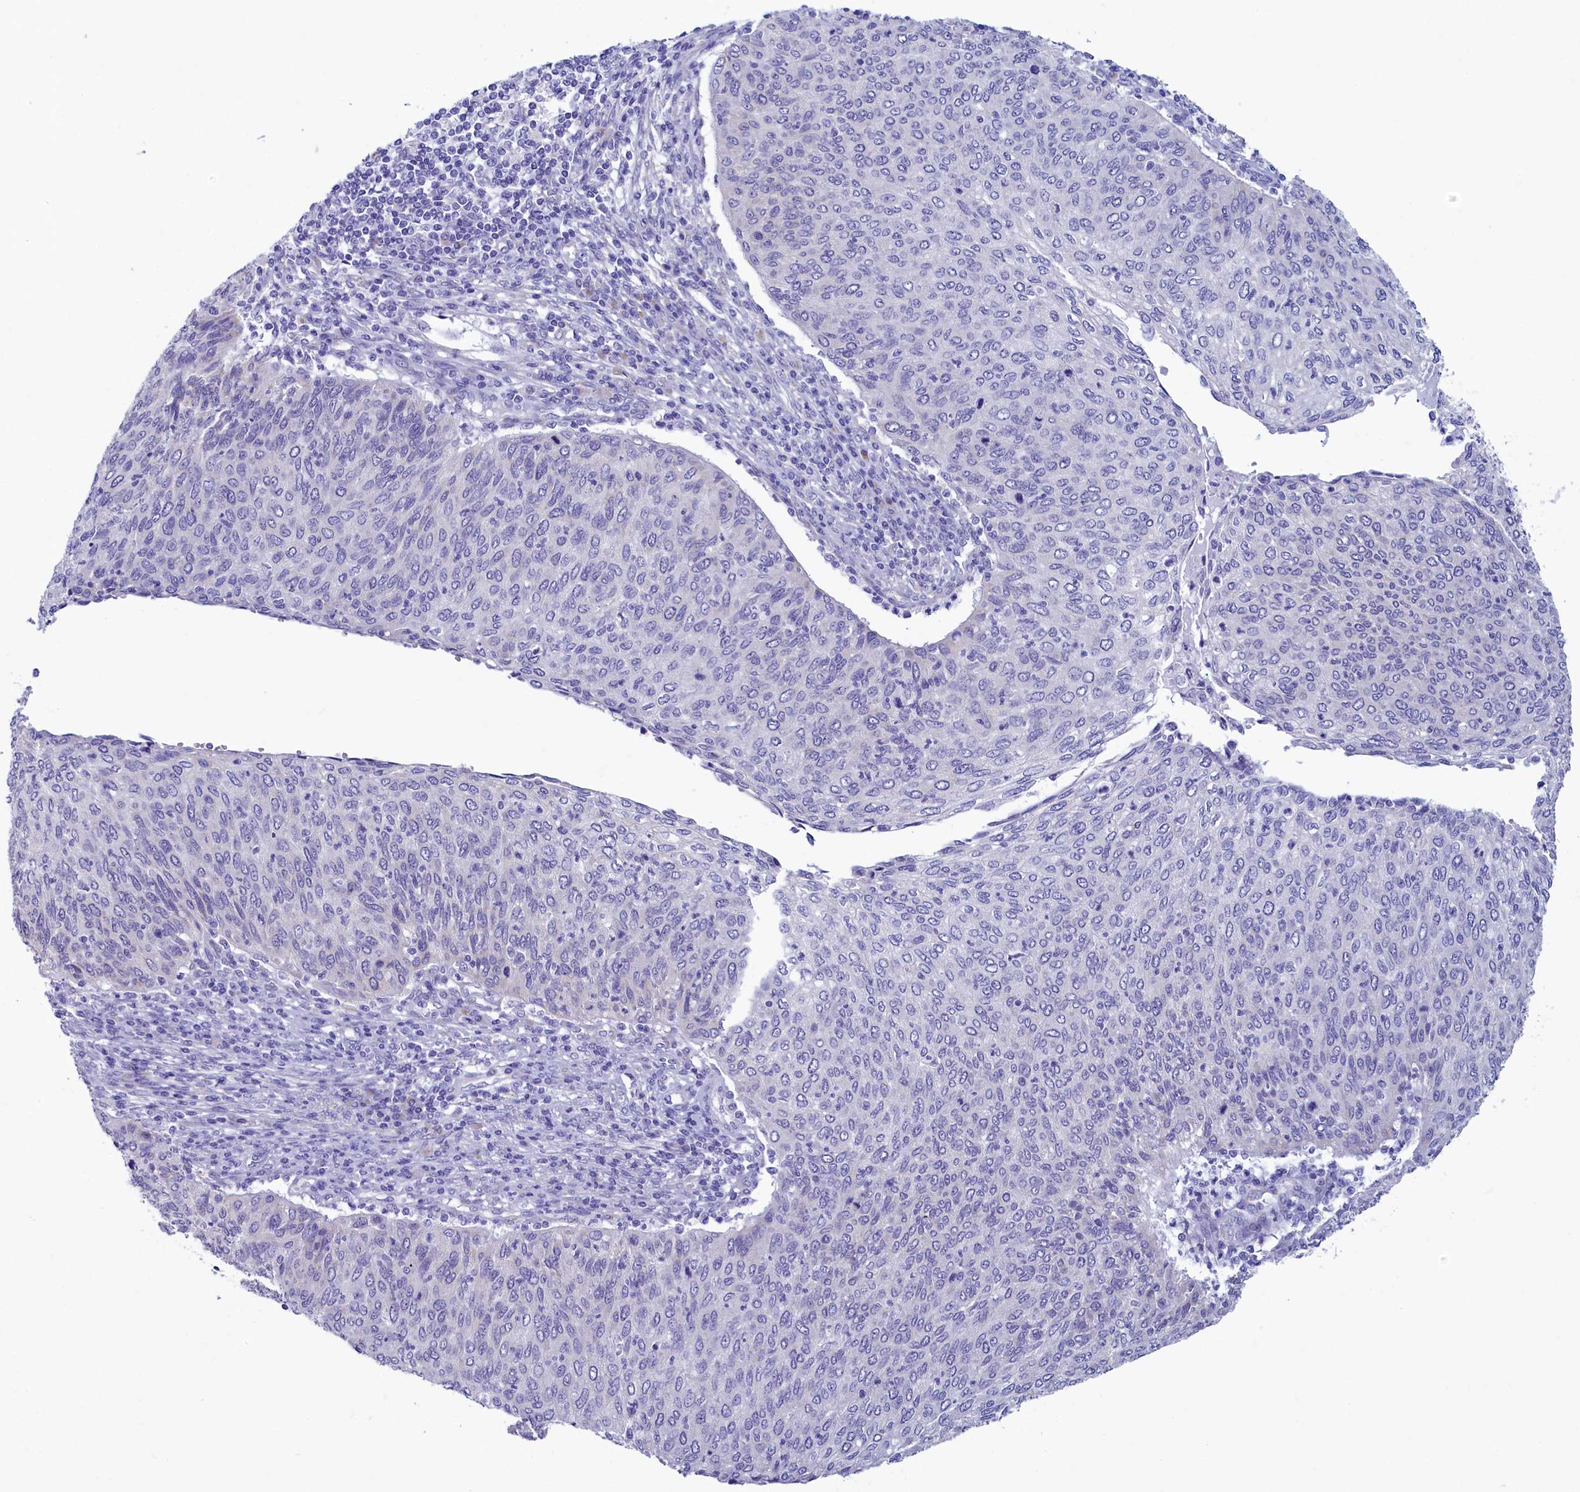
{"staining": {"intensity": "negative", "quantity": "none", "location": "none"}, "tissue": "cervical cancer", "cell_type": "Tumor cells", "image_type": "cancer", "snomed": [{"axis": "morphology", "description": "Squamous cell carcinoma, NOS"}, {"axis": "topography", "description": "Cervix"}], "caption": "DAB (3,3'-diaminobenzidine) immunohistochemical staining of cervical squamous cell carcinoma exhibits no significant positivity in tumor cells. The staining was performed using DAB to visualize the protein expression in brown, while the nuclei were stained in blue with hematoxylin (Magnification: 20x).", "gene": "SKA3", "patient": {"sex": "female", "age": 38}}